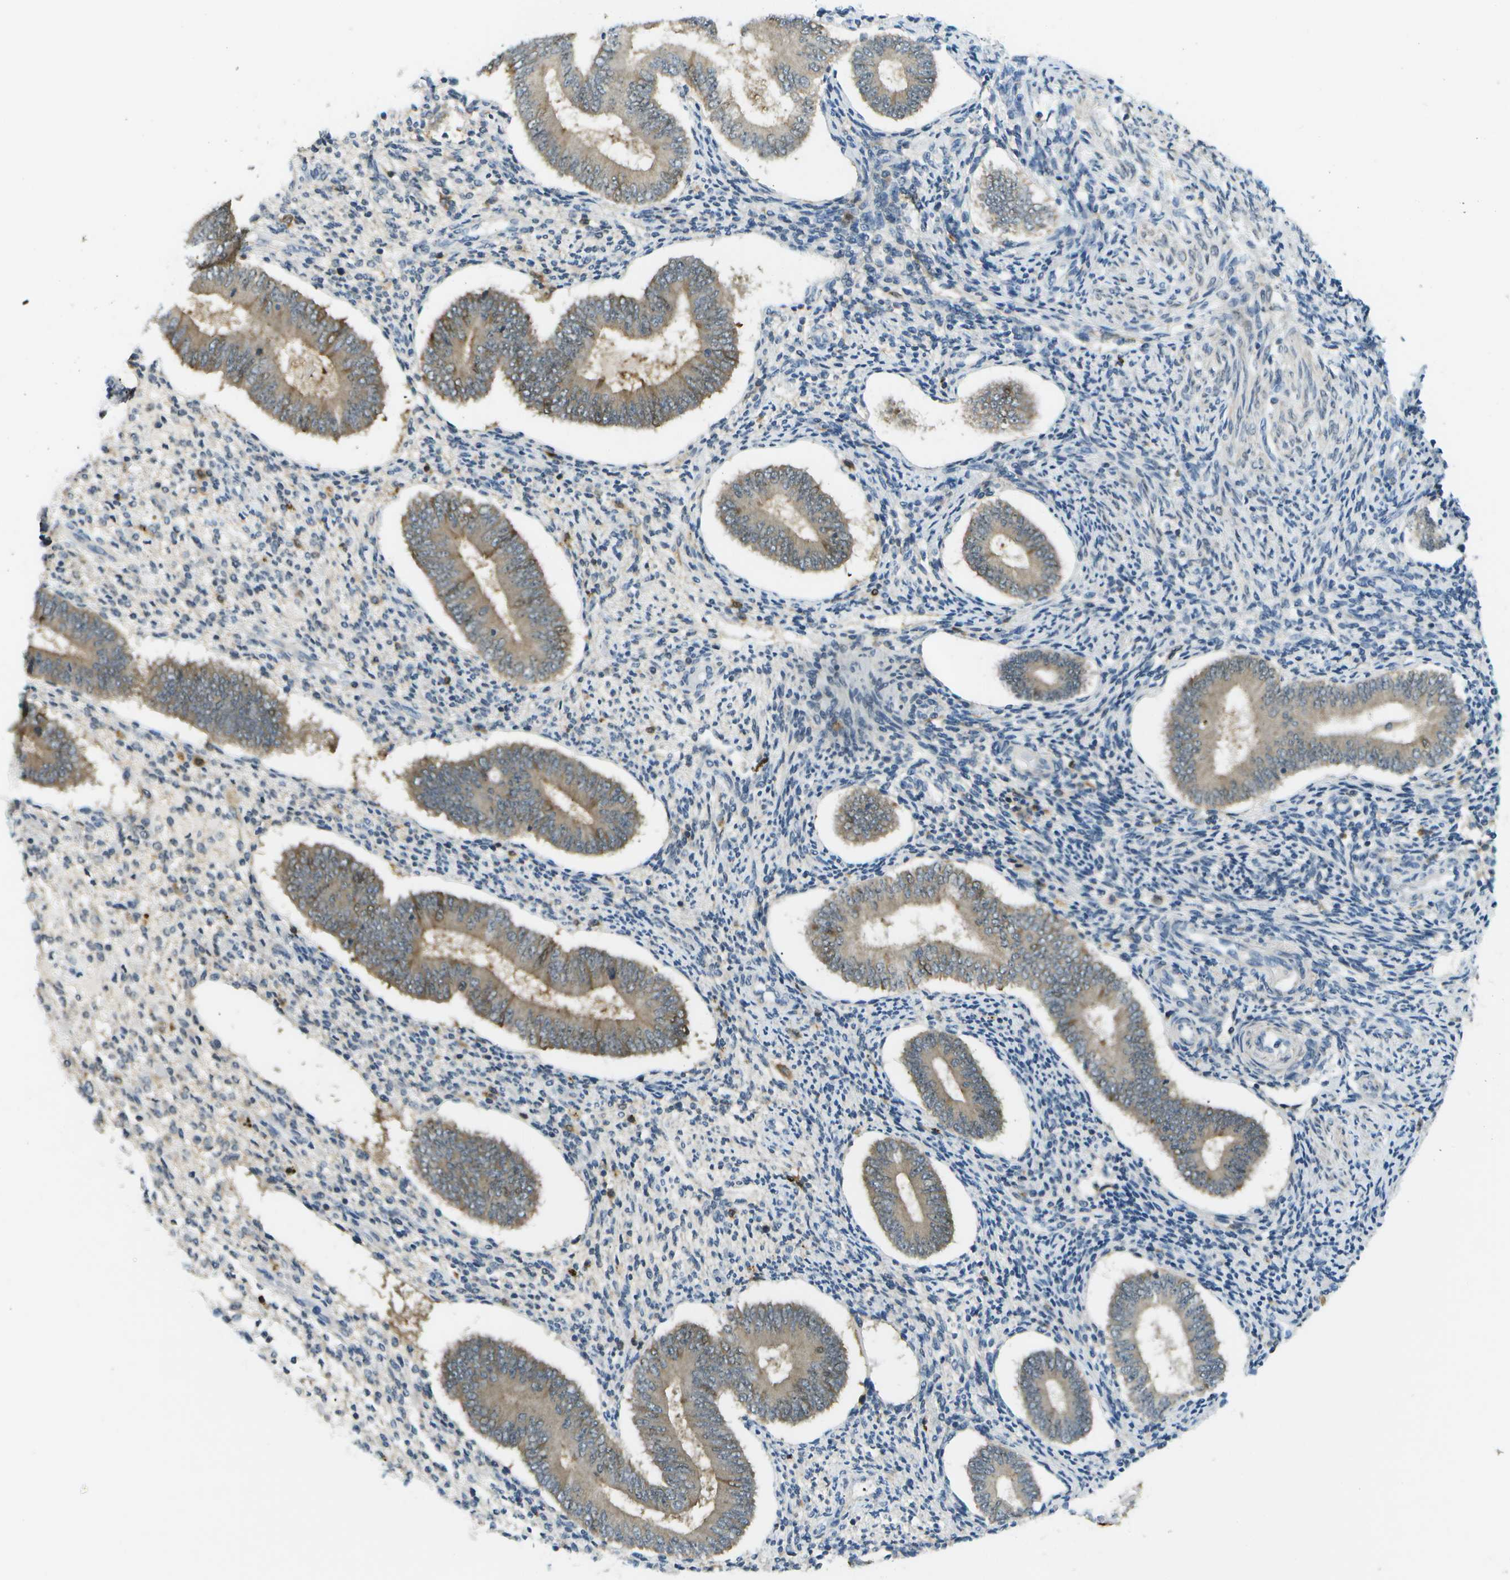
{"staining": {"intensity": "weak", "quantity": "<25%", "location": "cytoplasmic/membranous"}, "tissue": "endometrium", "cell_type": "Cells in endometrial stroma", "image_type": "normal", "snomed": [{"axis": "morphology", "description": "Normal tissue, NOS"}, {"axis": "topography", "description": "Endometrium"}], "caption": "DAB (3,3'-diaminobenzidine) immunohistochemical staining of benign human endometrium demonstrates no significant positivity in cells in endometrial stroma.", "gene": "CDH23", "patient": {"sex": "female", "age": 42}}